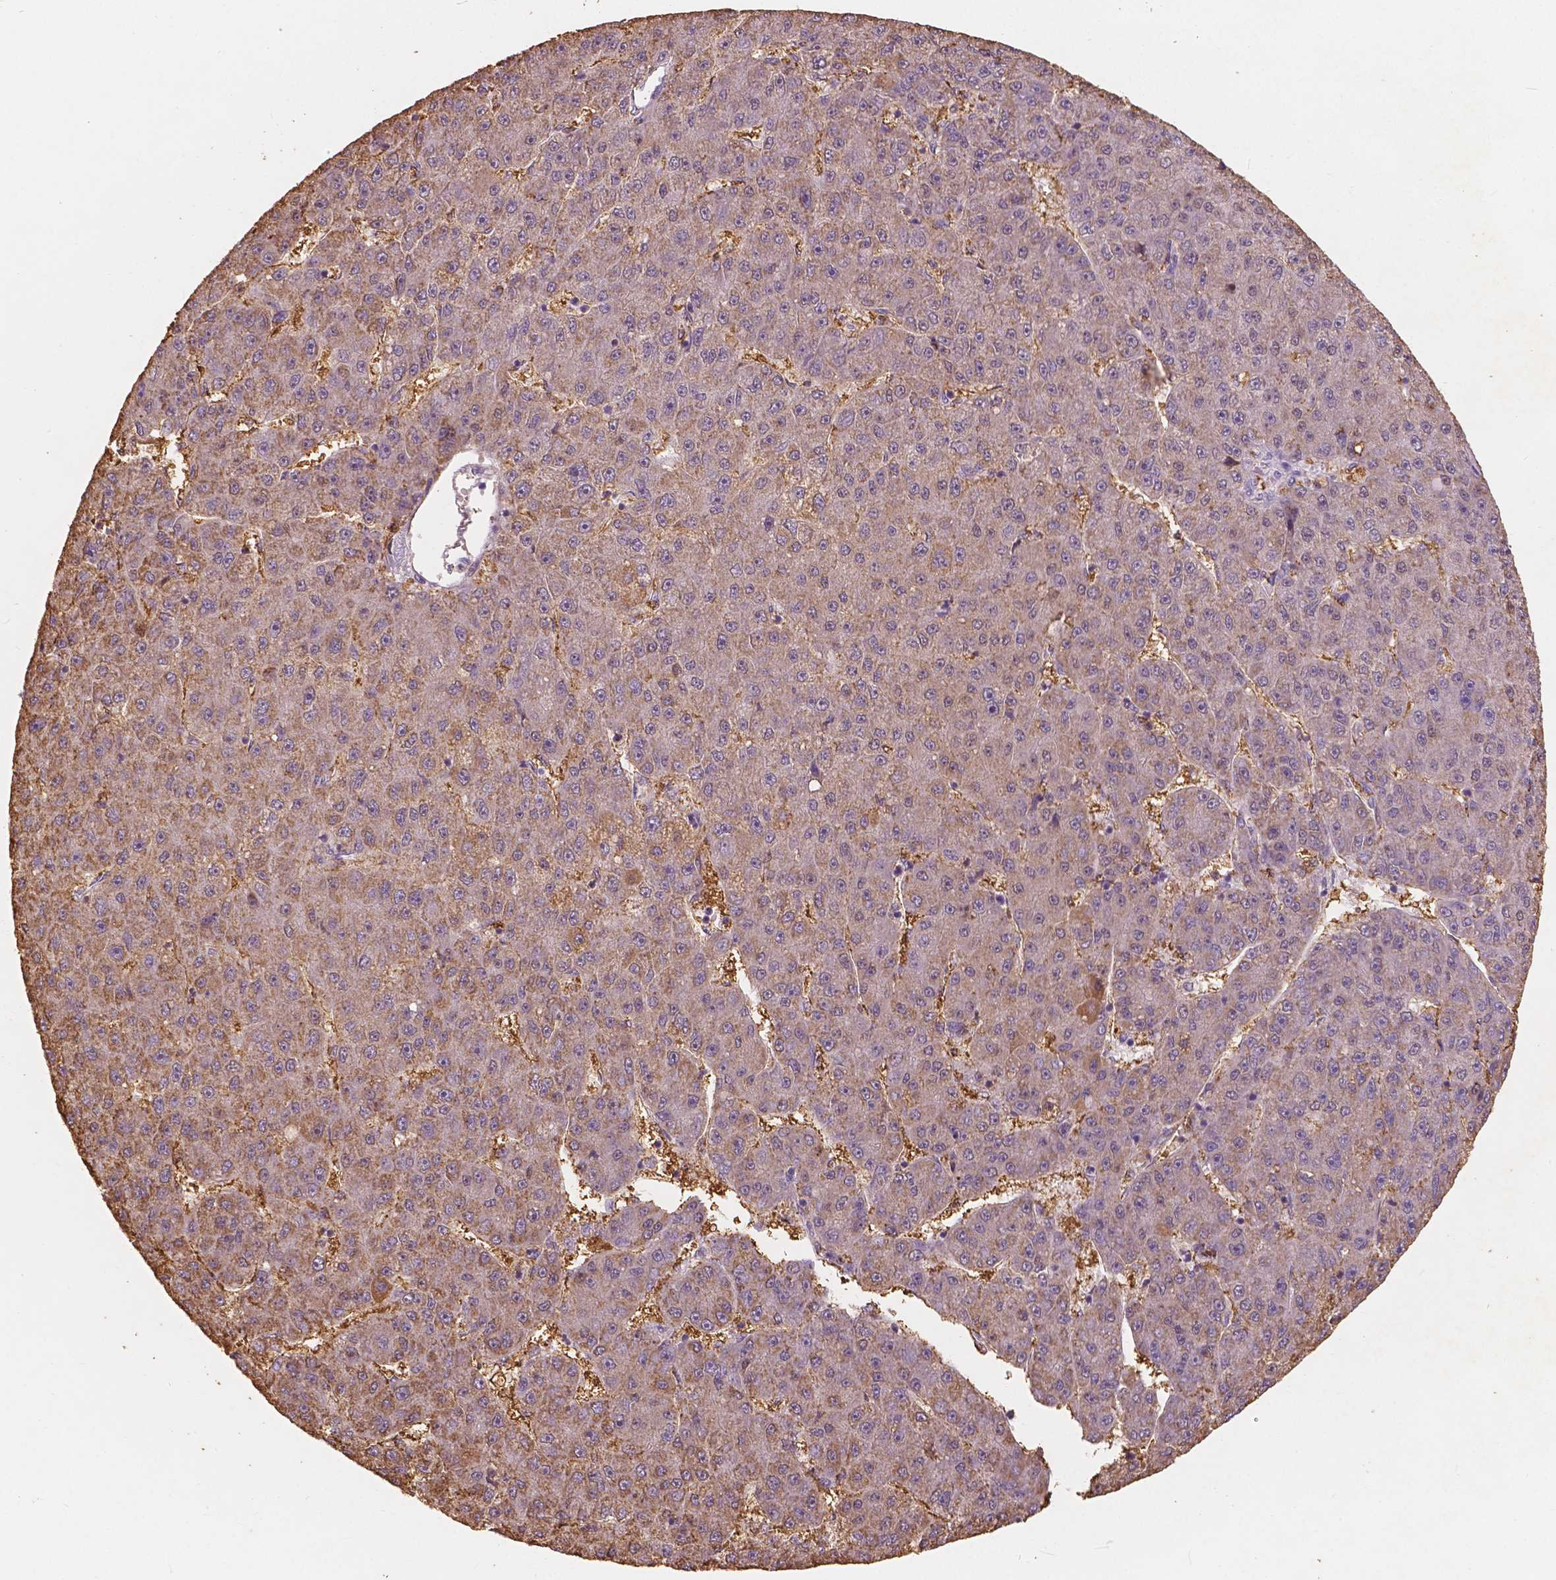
{"staining": {"intensity": "moderate", "quantity": "<25%", "location": "cytoplasmic/membranous"}, "tissue": "liver cancer", "cell_type": "Tumor cells", "image_type": "cancer", "snomed": [{"axis": "morphology", "description": "Carcinoma, Hepatocellular, NOS"}, {"axis": "topography", "description": "Liver"}], "caption": "This photomicrograph shows IHC staining of human hepatocellular carcinoma (liver), with low moderate cytoplasmic/membranous staining in approximately <25% of tumor cells.", "gene": "SAT2", "patient": {"sex": "male", "age": 67}}